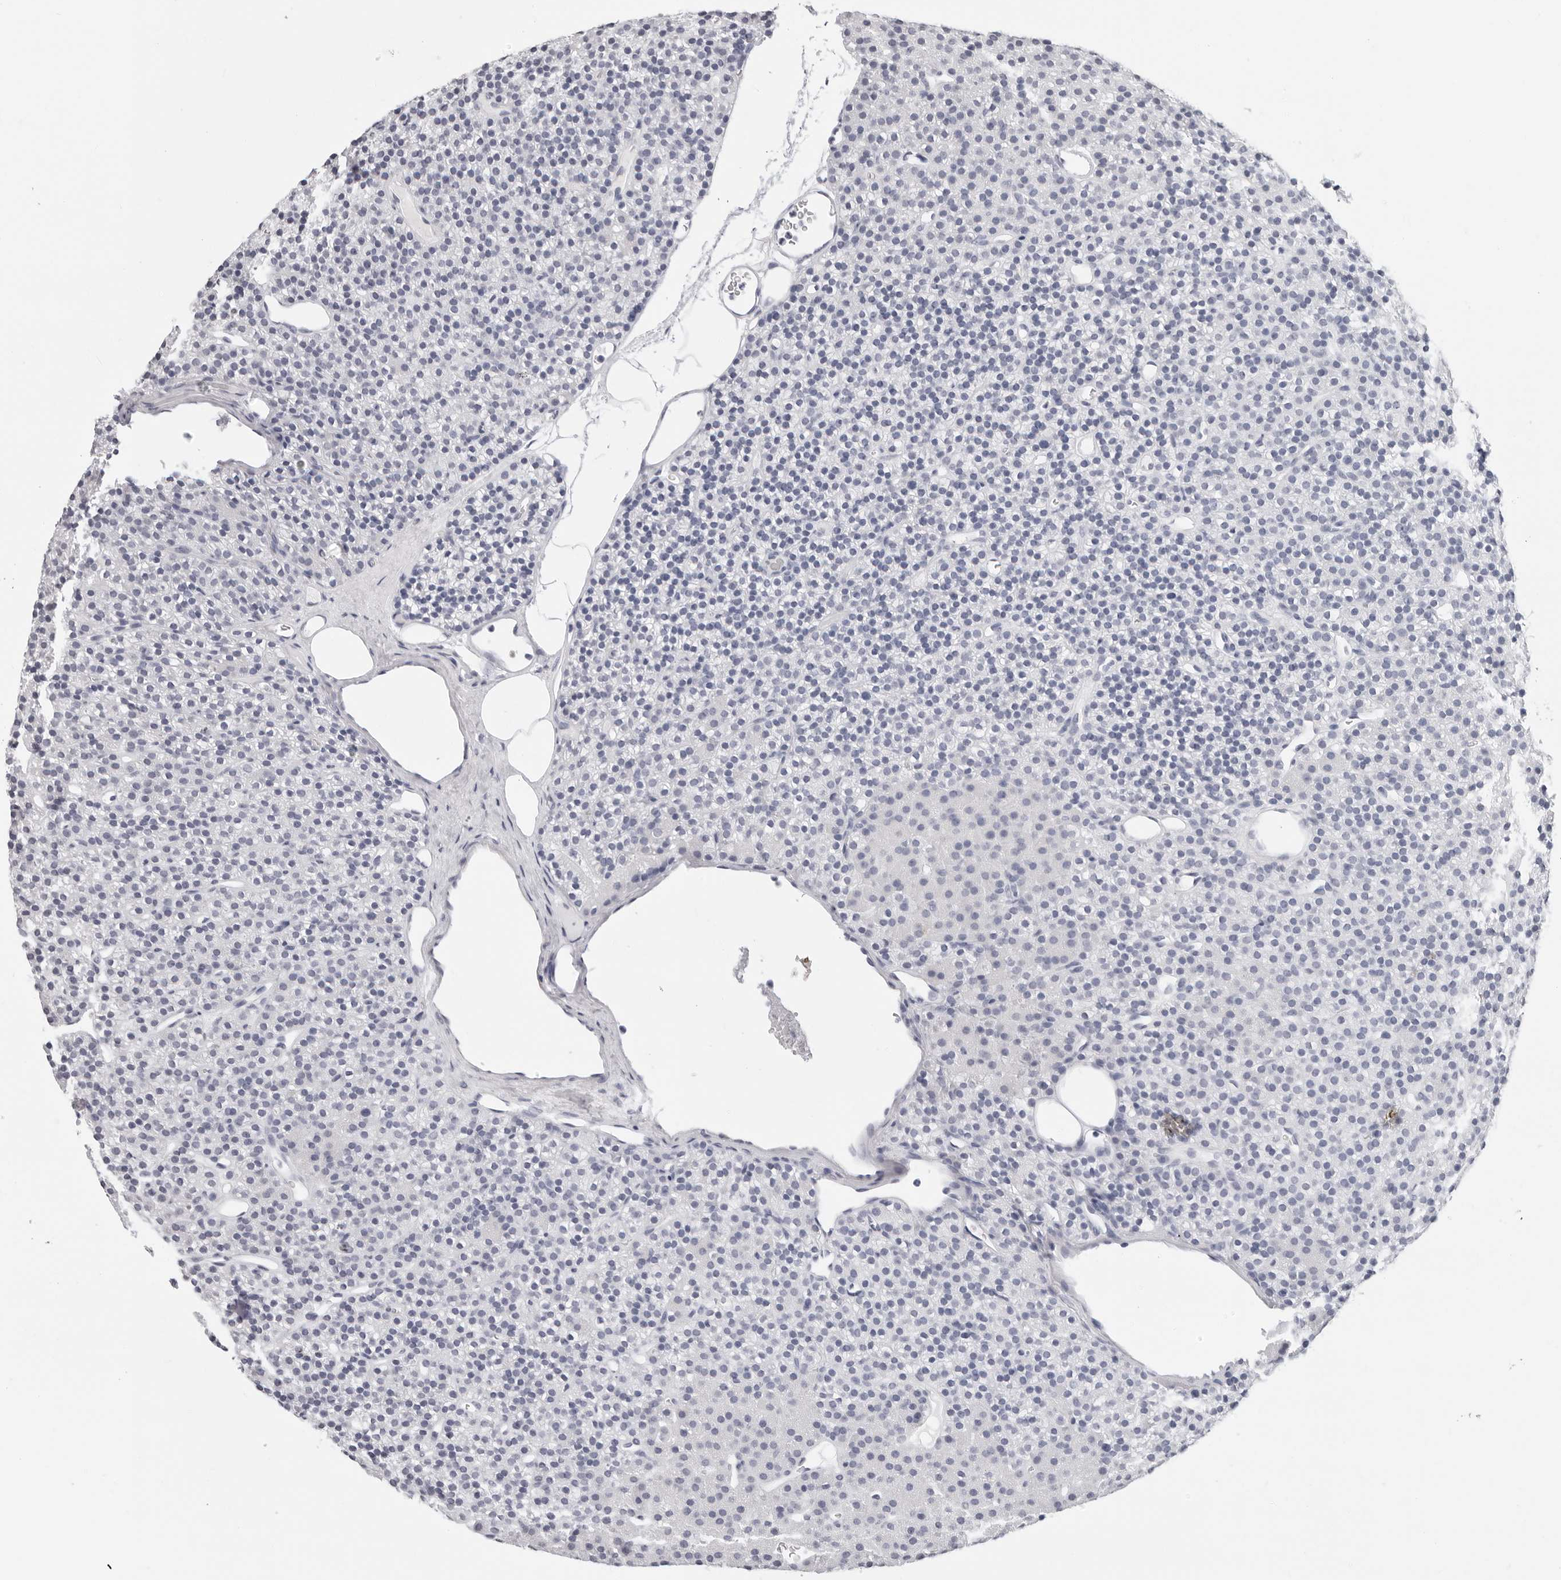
{"staining": {"intensity": "negative", "quantity": "none", "location": "none"}, "tissue": "parathyroid gland", "cell_type": "Glandular cells", "image_type": "normal", "snomed": [{"axis": "morphology", "description": "Normal tissue, NOS"}, {"axis": "morphology", "description": "Hyperplasia, NOS"}, {"axis": "topography", "description": "Parathyroid gland"}], "caption": "A micrograph of human parathyroid gland is negative for staining in glandular cells.", "gene": "AGMAT", "patient": {"sex": "male", "age": 44}}